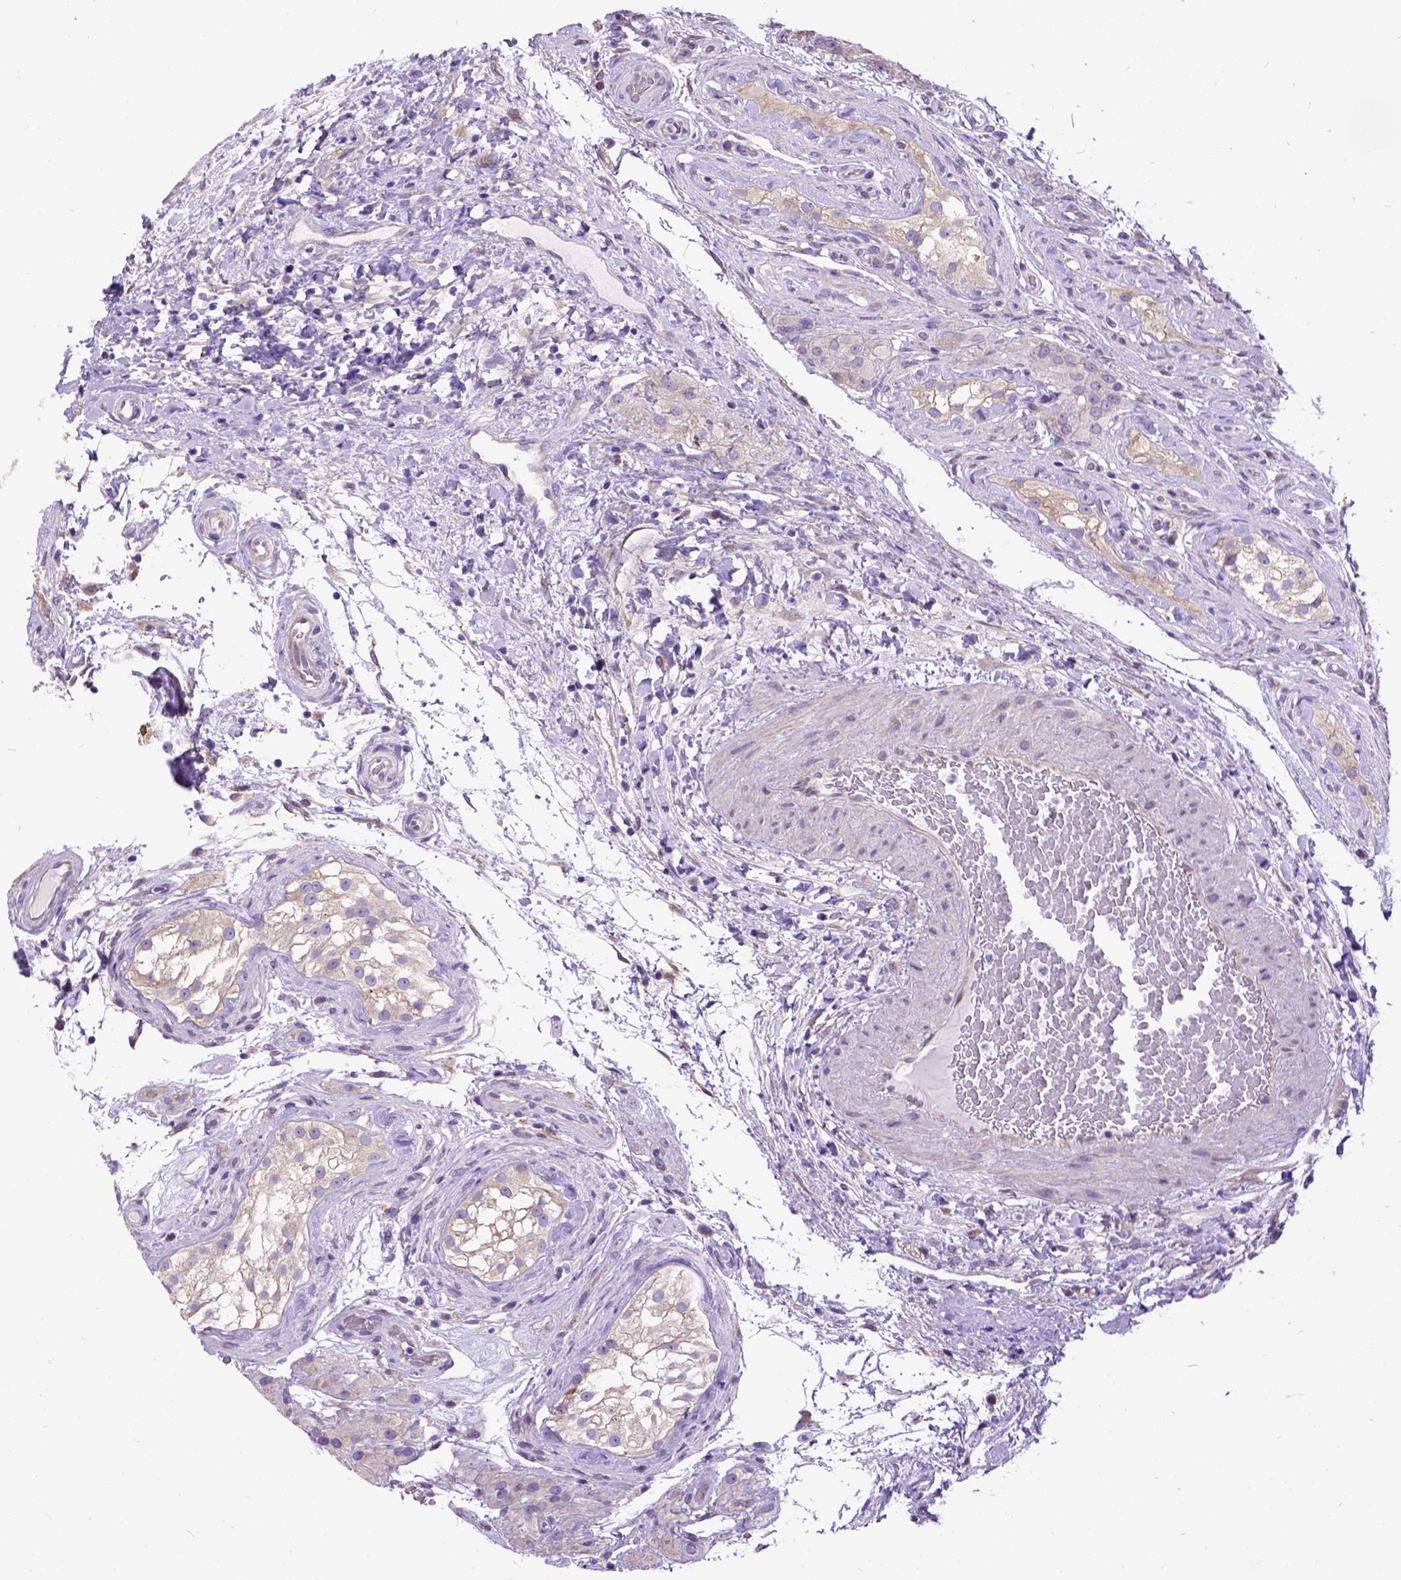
{"staining": {"intensity": "weak", "quantity": "25%-75%", "location": "cytoplasmic/membranous"}, "tissue": "testis cancer", "cell_type": "Tumor cells", "image_type": "cancer", "snomed": [{"axis": "morphology", "description": "Seminoma, NOS"}, {"axis": "morphology", "description": "Carcinoma, Embryonal, NOS"}, {"axis": "topography", "description": "Testis"}], "caption": "Immunohistochemistry (IHC) image of neoplastic tissue: human testis cancer stained using IHC shows low levels of weak protein expression localized specifically in the cytoplasmic/membranous of tumor cells, appearing as a cytoplasmic/membranous brown color.", "gene": "CFAP54", "patient": {"sex": "male", "age": 41}}